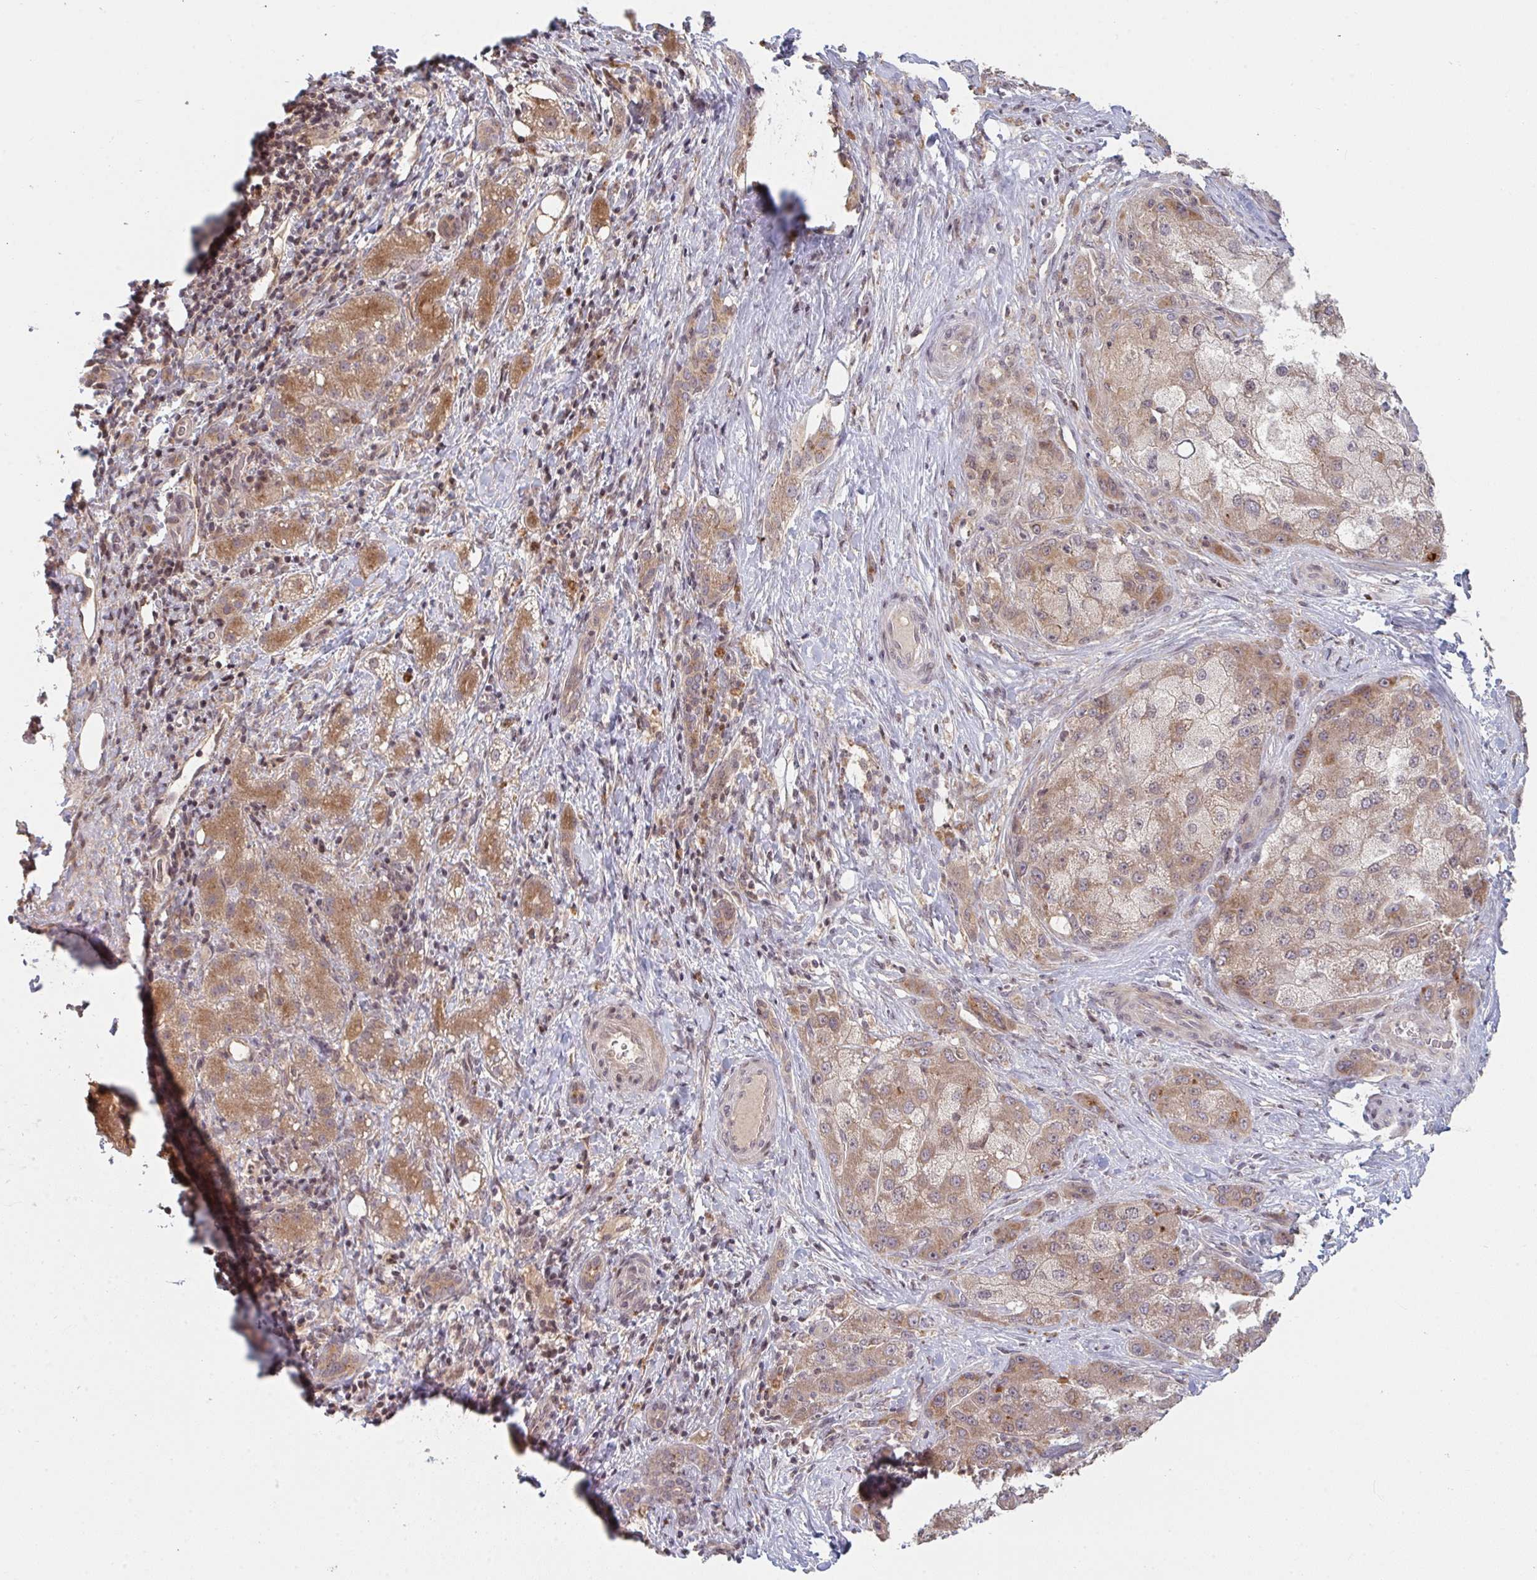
{"staining": {"intensity": "weak", "quantity": "25%-75%", "location": "cytoplasmic/membranous"}, "tissue": "liver cancer", "cell_type": "Tumor cells", "image_type": "cancer", "snomed": [{"axis": "morphology", "description": "Carcinoma, Hepatocellular, NOS"}, {"axis": "topography", "description": "Liver"}], "caption": "The immunohistochemical stain highlights weak cytoplasmic/membranous expression in tumor cells of liver cancer tissue.", "gene": "DCST1", "patient": {"sex": "male", "age": 67}}